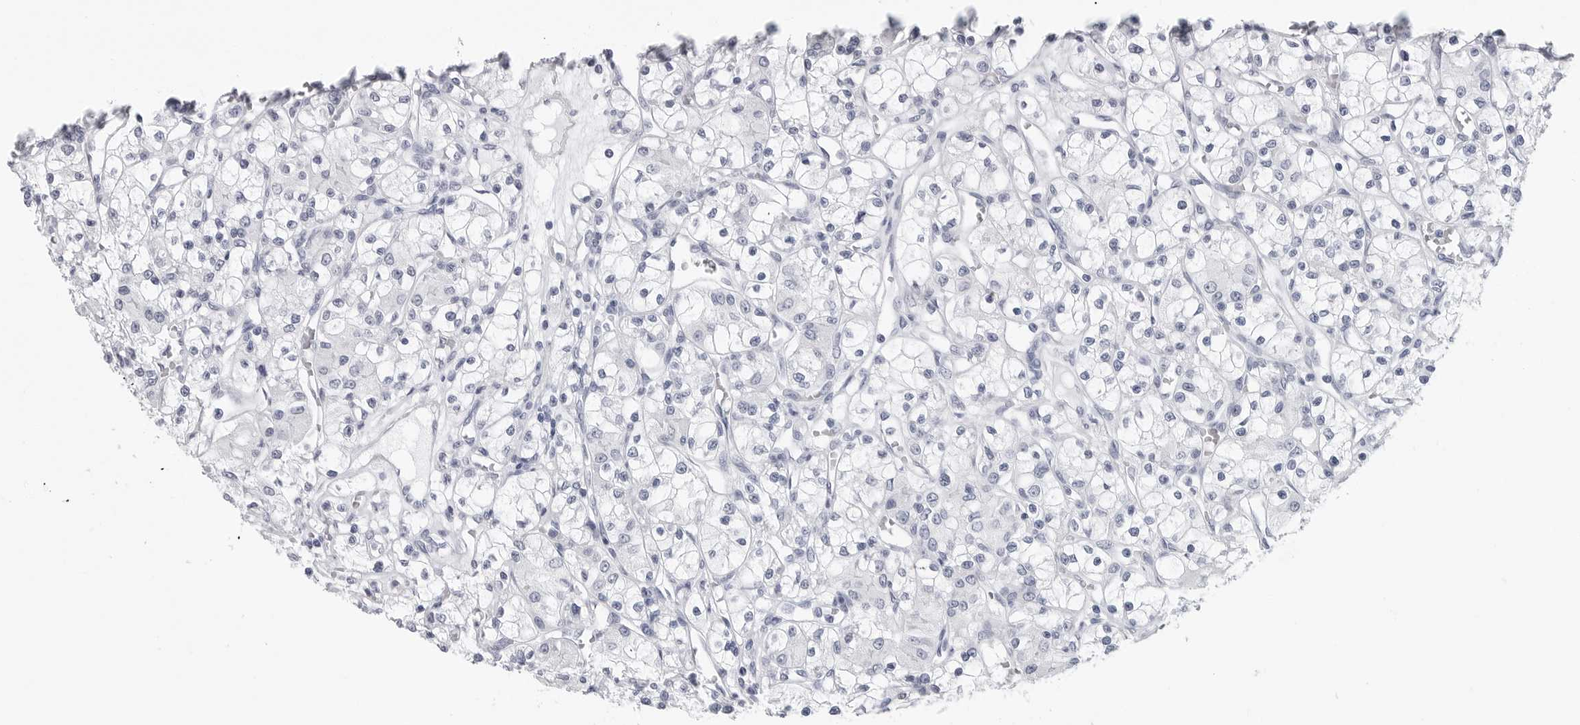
{"staining": {"intensity": "negative", "quantity": "none", "location": "none"}, "tissue": "renal cancer", "cell_type": "Tumor cells", "image_type": "cancer", "snomed": [{"axis": "morphology", "description": "Adenocarcinoma, NOS"}, {"axis": "topography", "description": "Kidney"}], "caption": "Immunohistochemistry (IHC) photomicrograph of neoplastic tissue: renal cancer (adenocarcinoma) stained with DAB exhibits no significant protein expression in tumor cells.", "gene": "CSH1", "patient": {"sex": "female", "age": 59}}